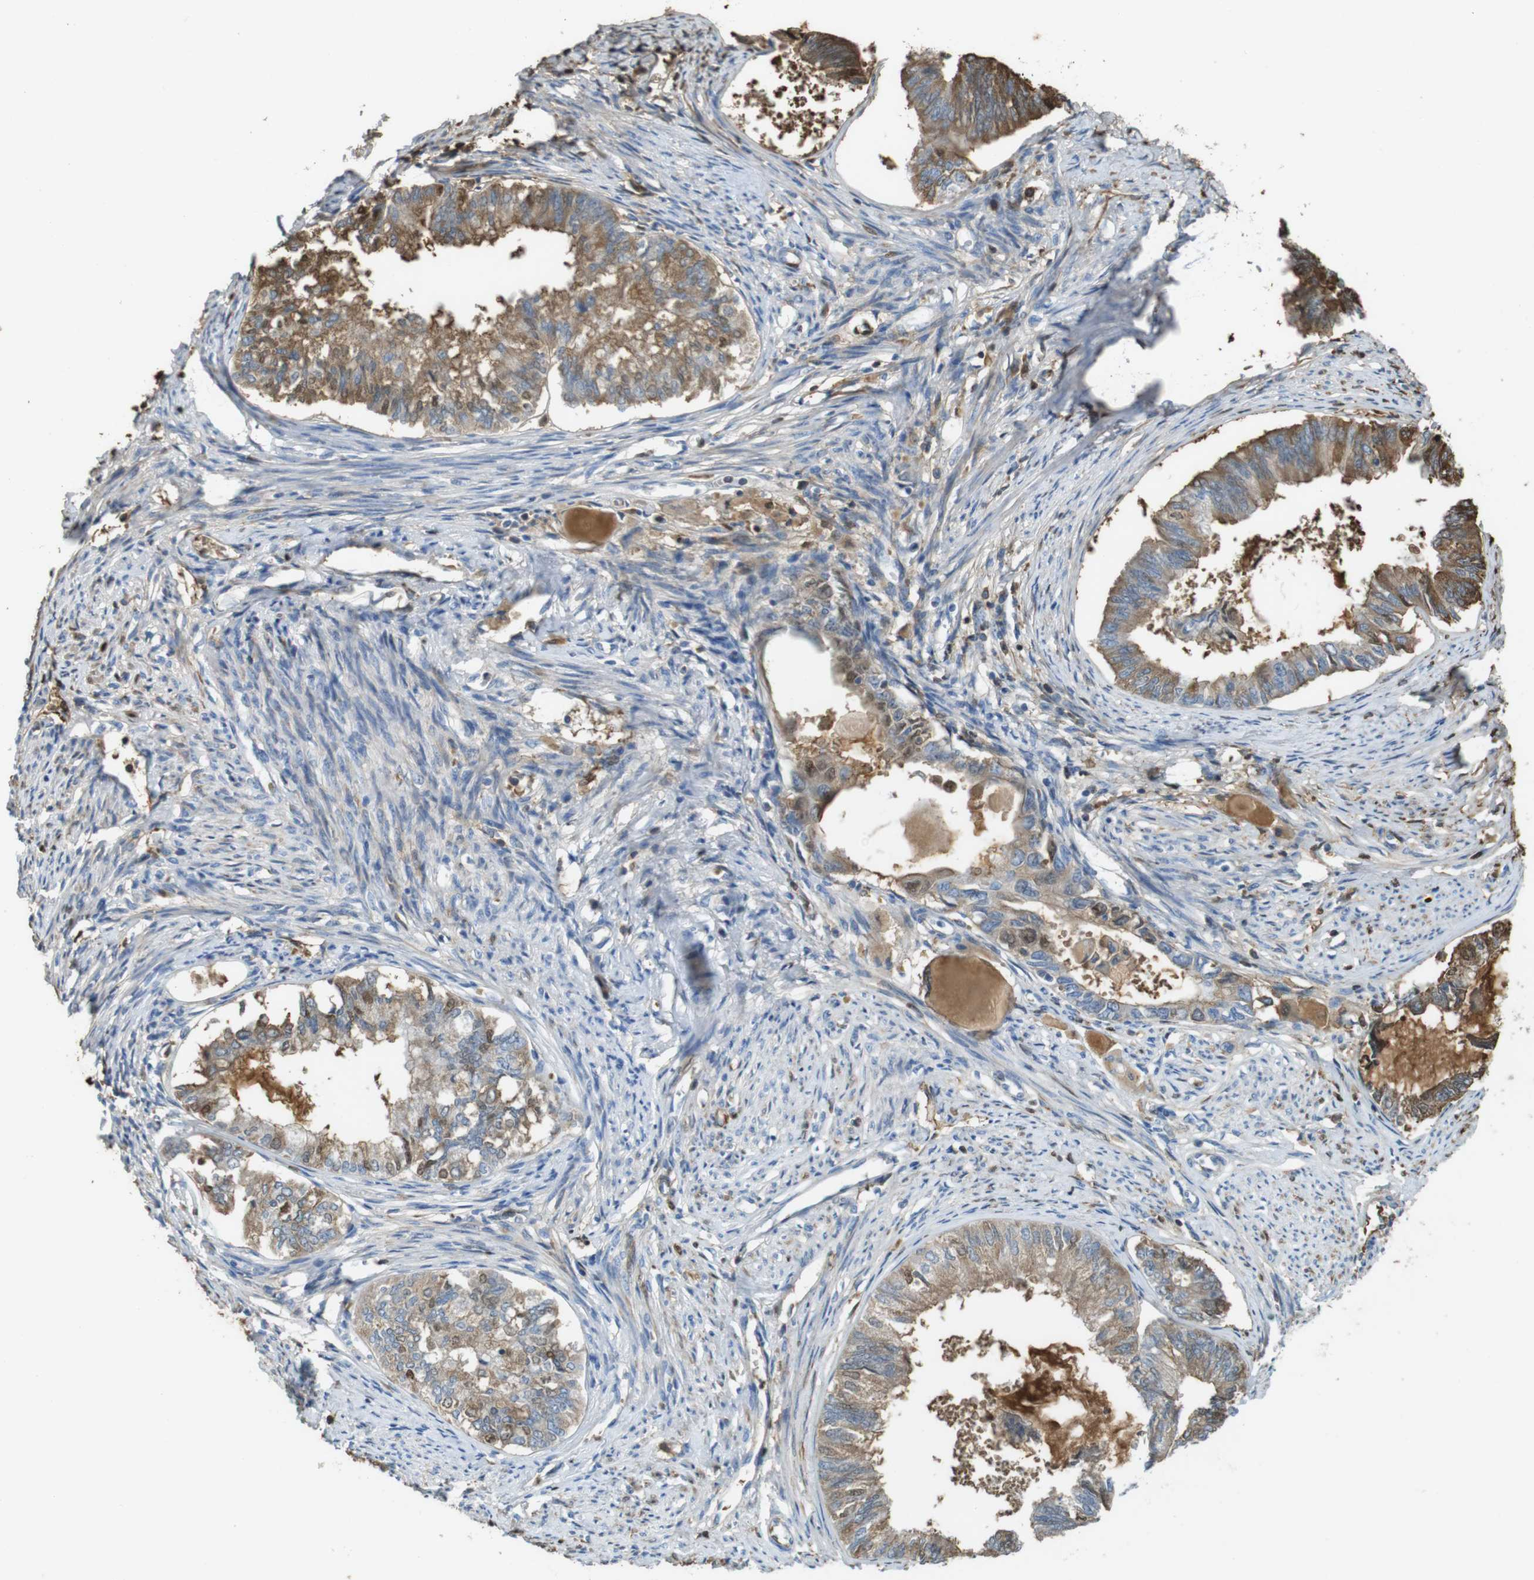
{"staining": {"intensity": "moderate", "quantity": ">75%", "location": "cytoplasmic/membranous,nuclear"}, "tissue": "endometrial cancer", "cell_type": "Tumor cells", "image_type": "cancer", "snomed": [{"axis": "morphology", "description": "Adenocarcinoma, NOS"}, {"axis": "topography", "description": "Endometrium"}], "caption": "Immunohistochemistry (IHC) of endometrial cancer (adenocarcinoma) exhibits medium levels of moderate cytoplasmic/membranous and nuclear positivity in approximately >75% of tumor cells.", "gene": "LTBP4", "patient": {"sex": "female", "age": 86}}